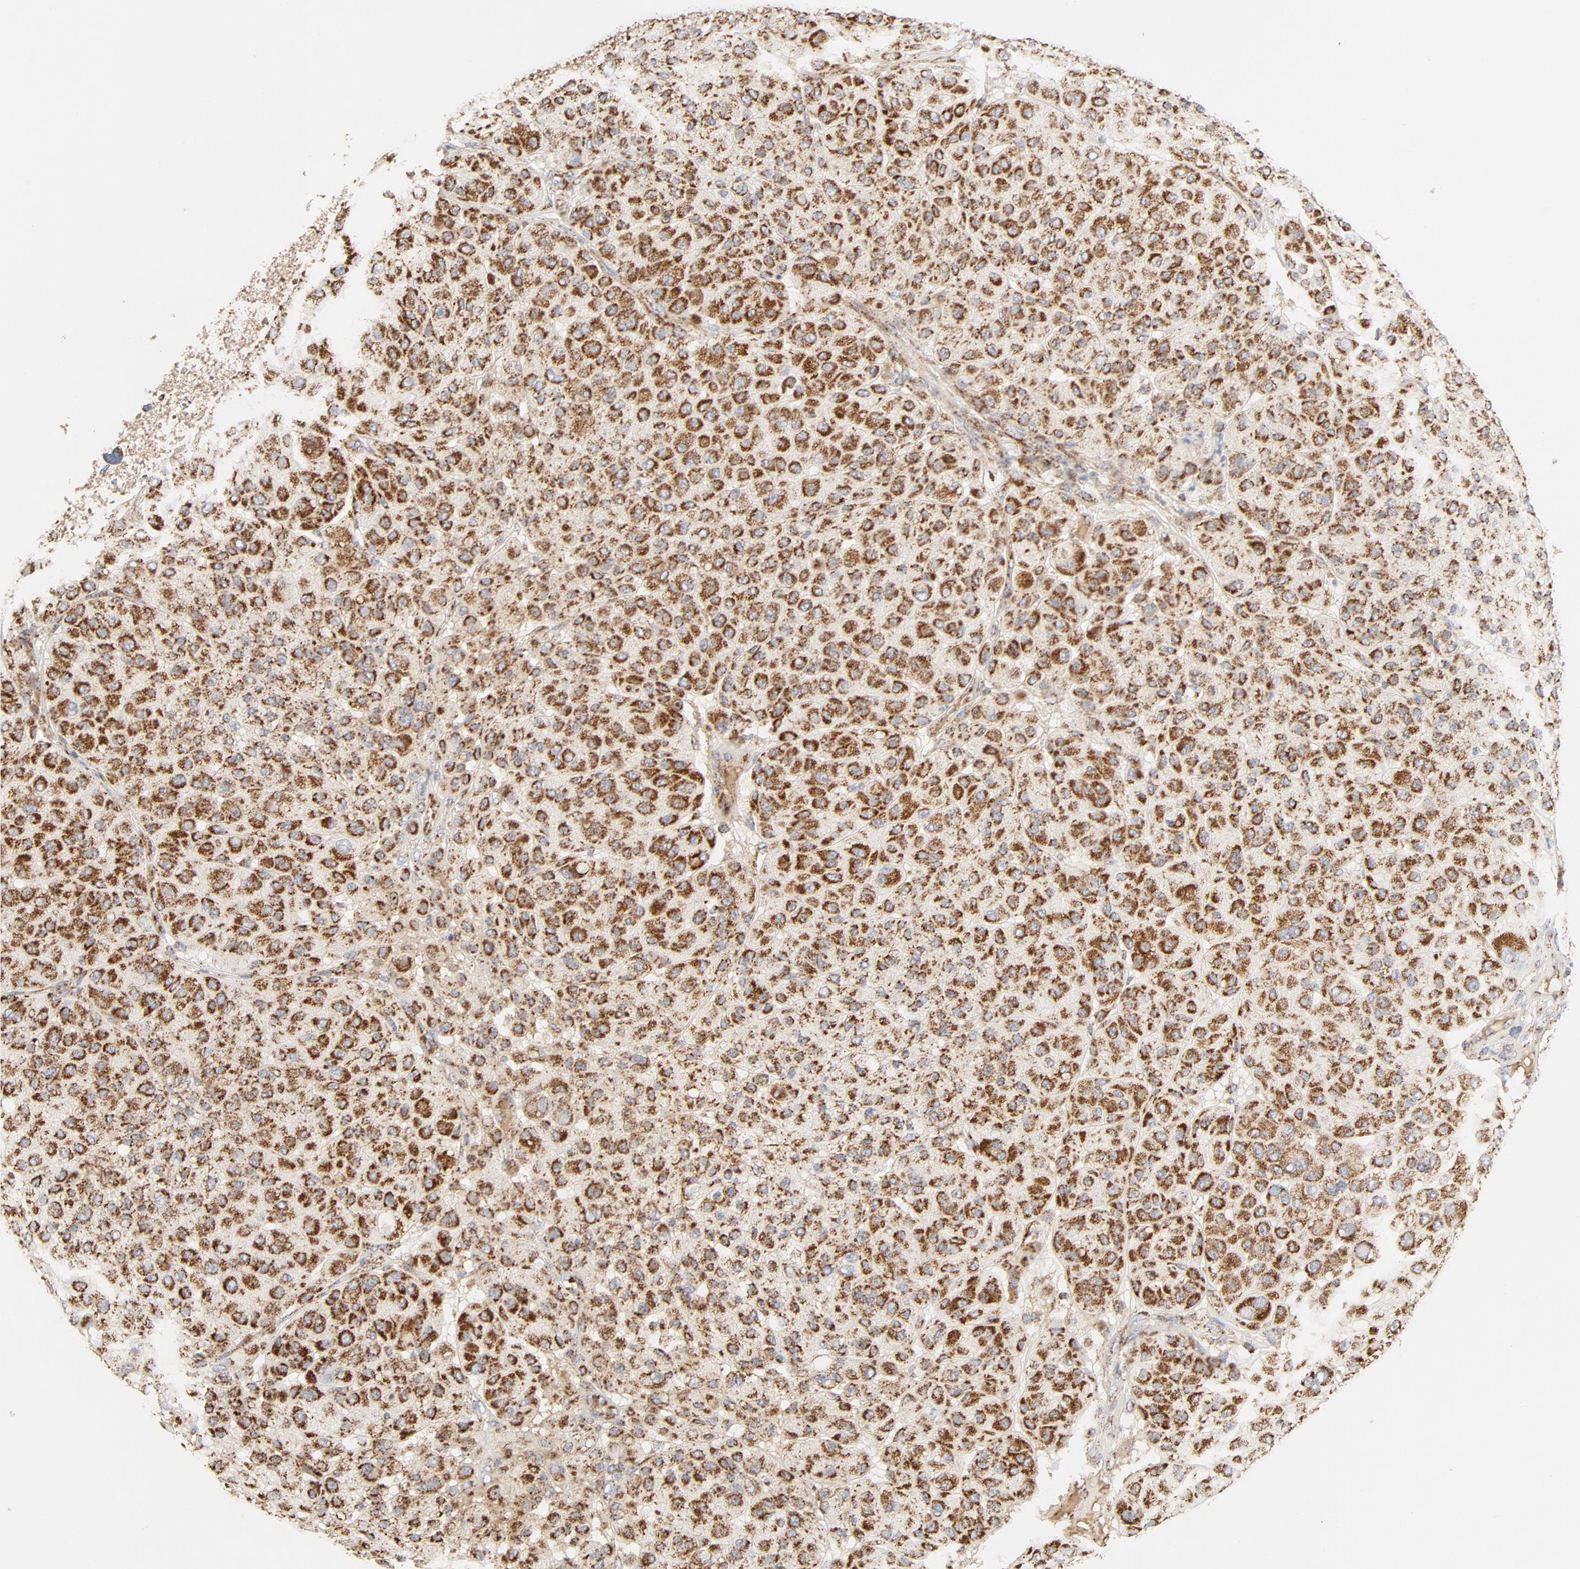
{"staining": {"intensity": "strong", "quantity": ">75%", "location": "cytoplasmic/membranous"}, "tissue": "melanoma", "cell_type": "Tumor cells", "image_type": "cancer", "snomed": [{"axis": "morphology", "description": "Normal tissue, NOS"}, {"axis": "morphology", "description": "Malignant melanoma, Metastatic site"}, {"axis": "topography", "description": "Skin"}], "caption": "An IHC histopathology image of tumor tissue is shown. Protein staining in brown highlights strong cytoplasmic/membranous positivity in melanoma within tumor cells.", "gene": "PCNX4", "patient": {"sex": "male", "age": 41}}